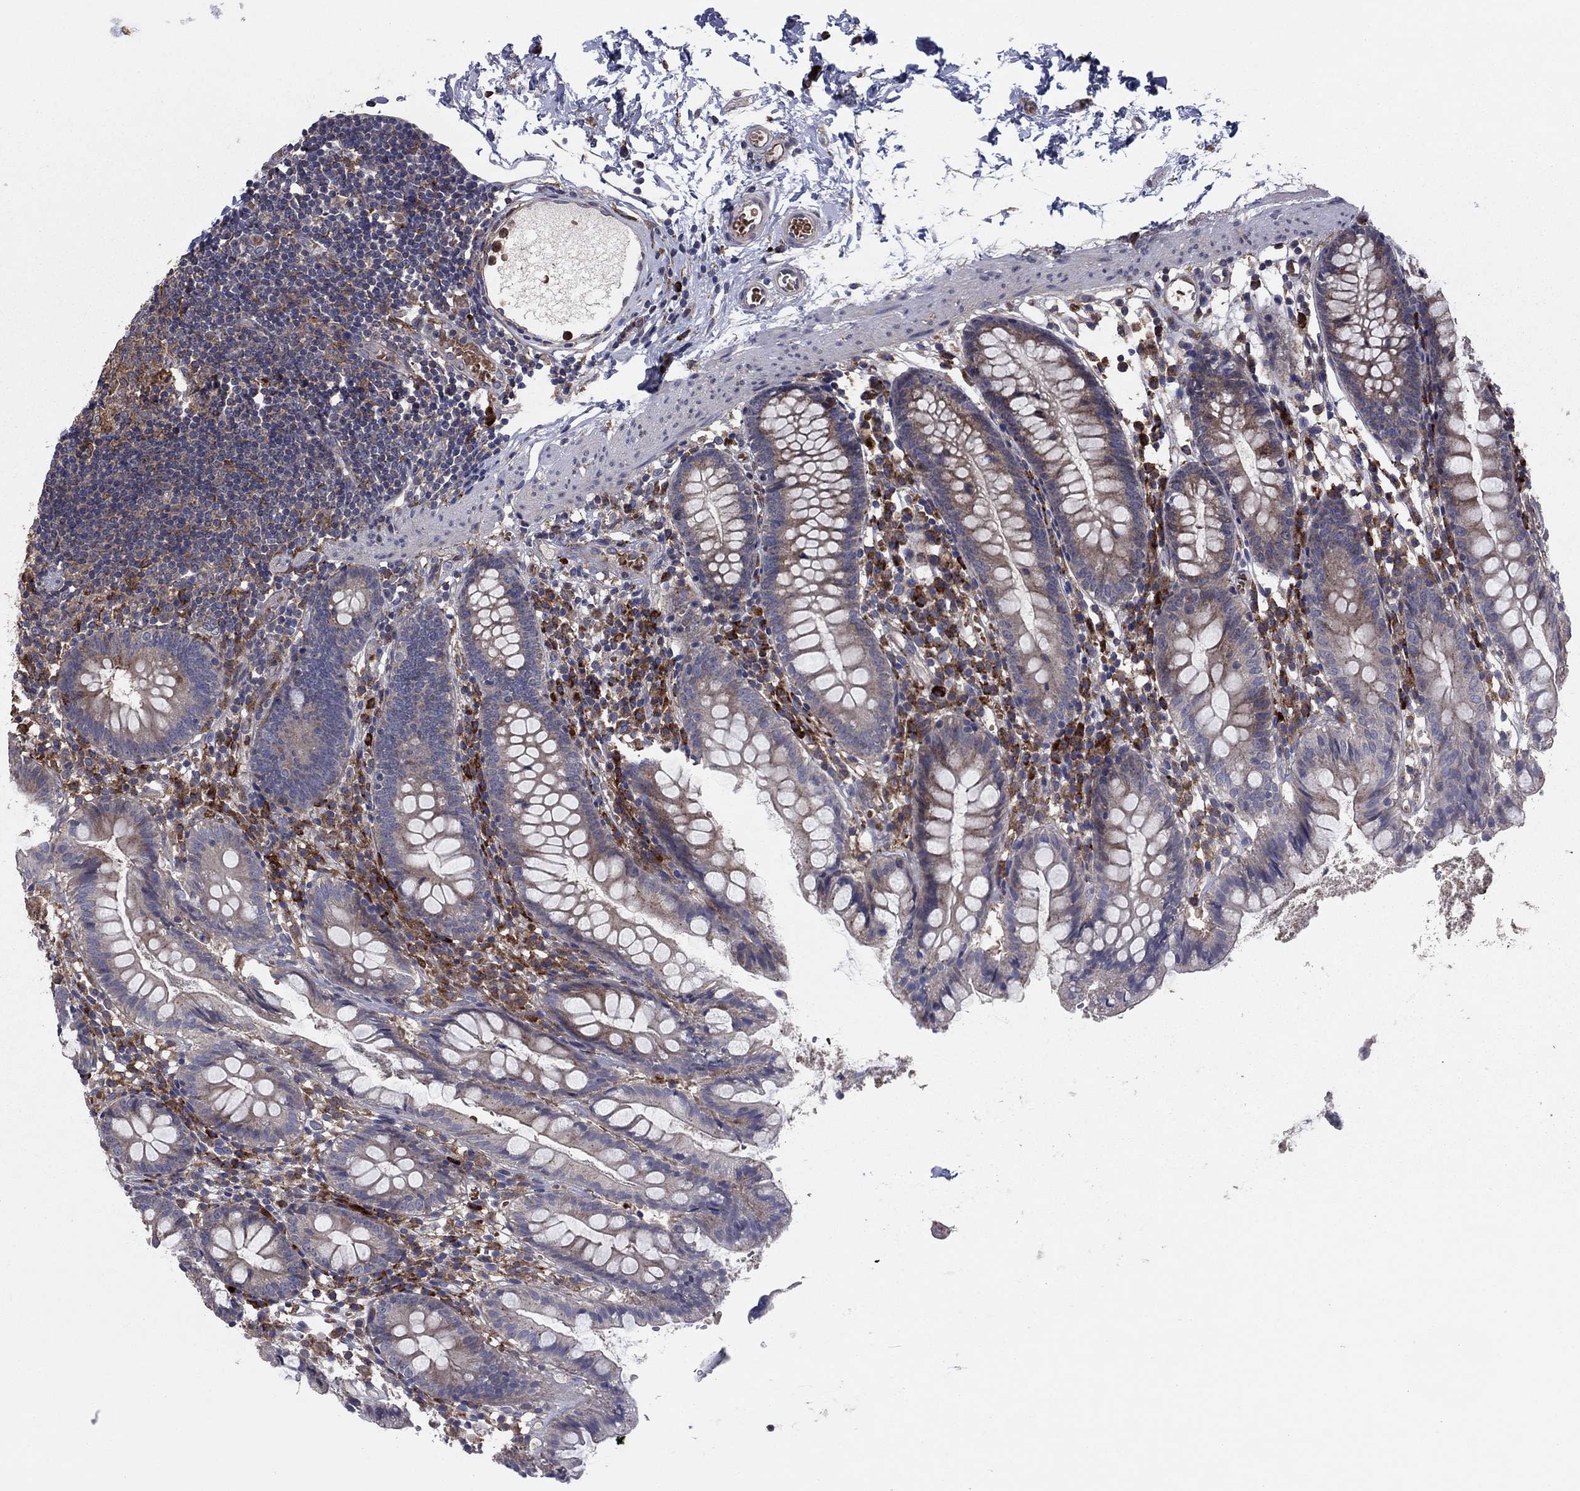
{"staining": {"intensity": "moderate", "quantity": "<25%", "location": "cytoplasmic/membranous"}, "tissue": "small intestine", "cell_type": "Glandular cells", "image_type": "normal", "snomed": [{"axis": "morphology", "description": "Normal tissue, NOS"}, {"axis": "topography", "description": "Small intestine"}], "caption": "Small intestine stained for a protein (brown) exhibits moderate cytoplasmic/membranous positive expression in approximately <25% of glandular cells.", "gene": "MEA1", "patient": {"sex": "female", "age": 90}}